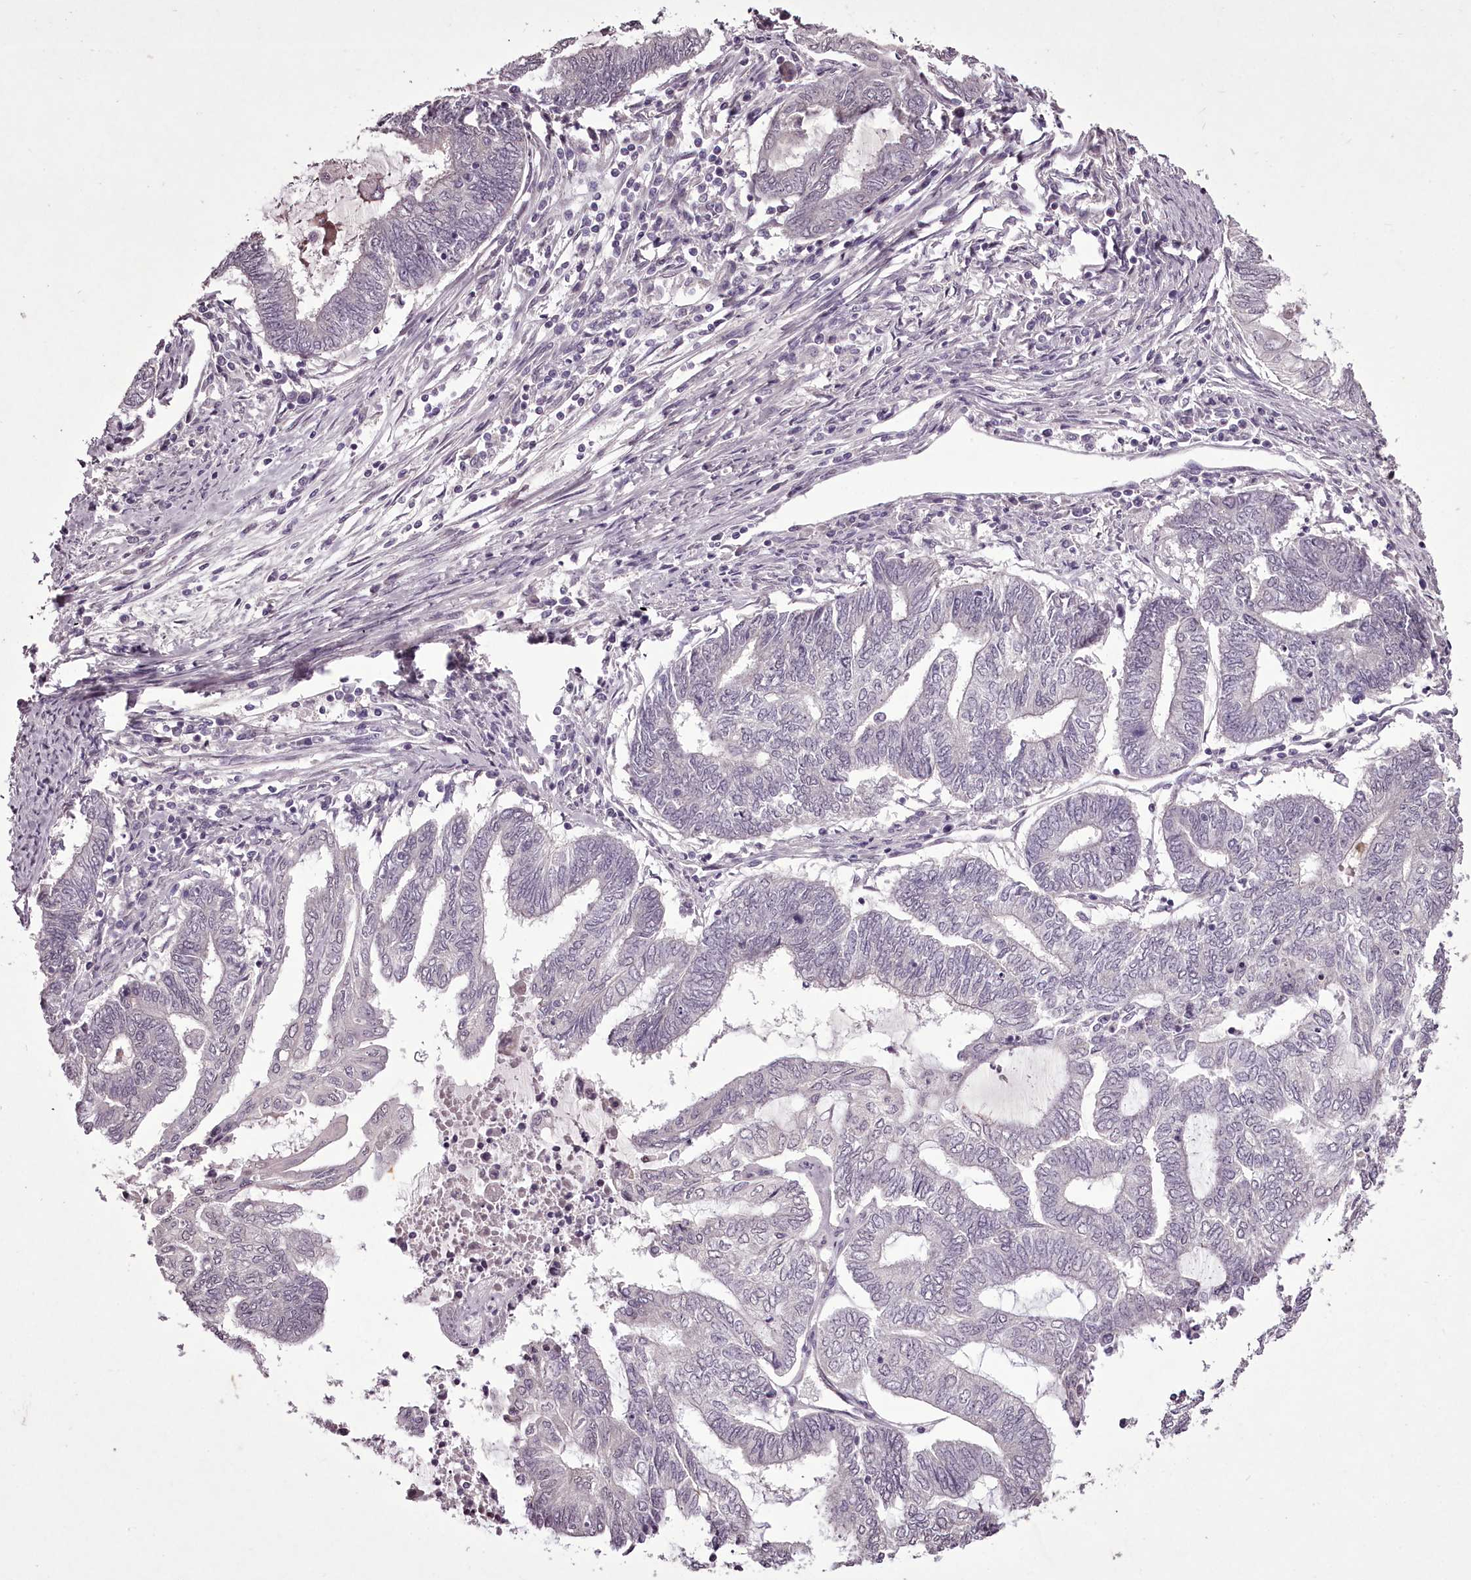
{"staining": {"intensity": "negative", "quantity": "none", "location": "none"}, "tissue": "endometrial cancer", "cell_type": "Tumor cells", "image_type": "cancer", "snomed": [{"axis": "morphology", "description": "Adenocarcinoma, NOS"}, {"axis": "topography", "description": "Uterus"}, {"axis": "topography", "description": "Endometrium"}], "caption": "A micrograph of human adenocarcinoma (endometrial) is negative for staining in tumor cells.", "gene": "C1orf56", "patient": {"sex": "female", "age": 70}}